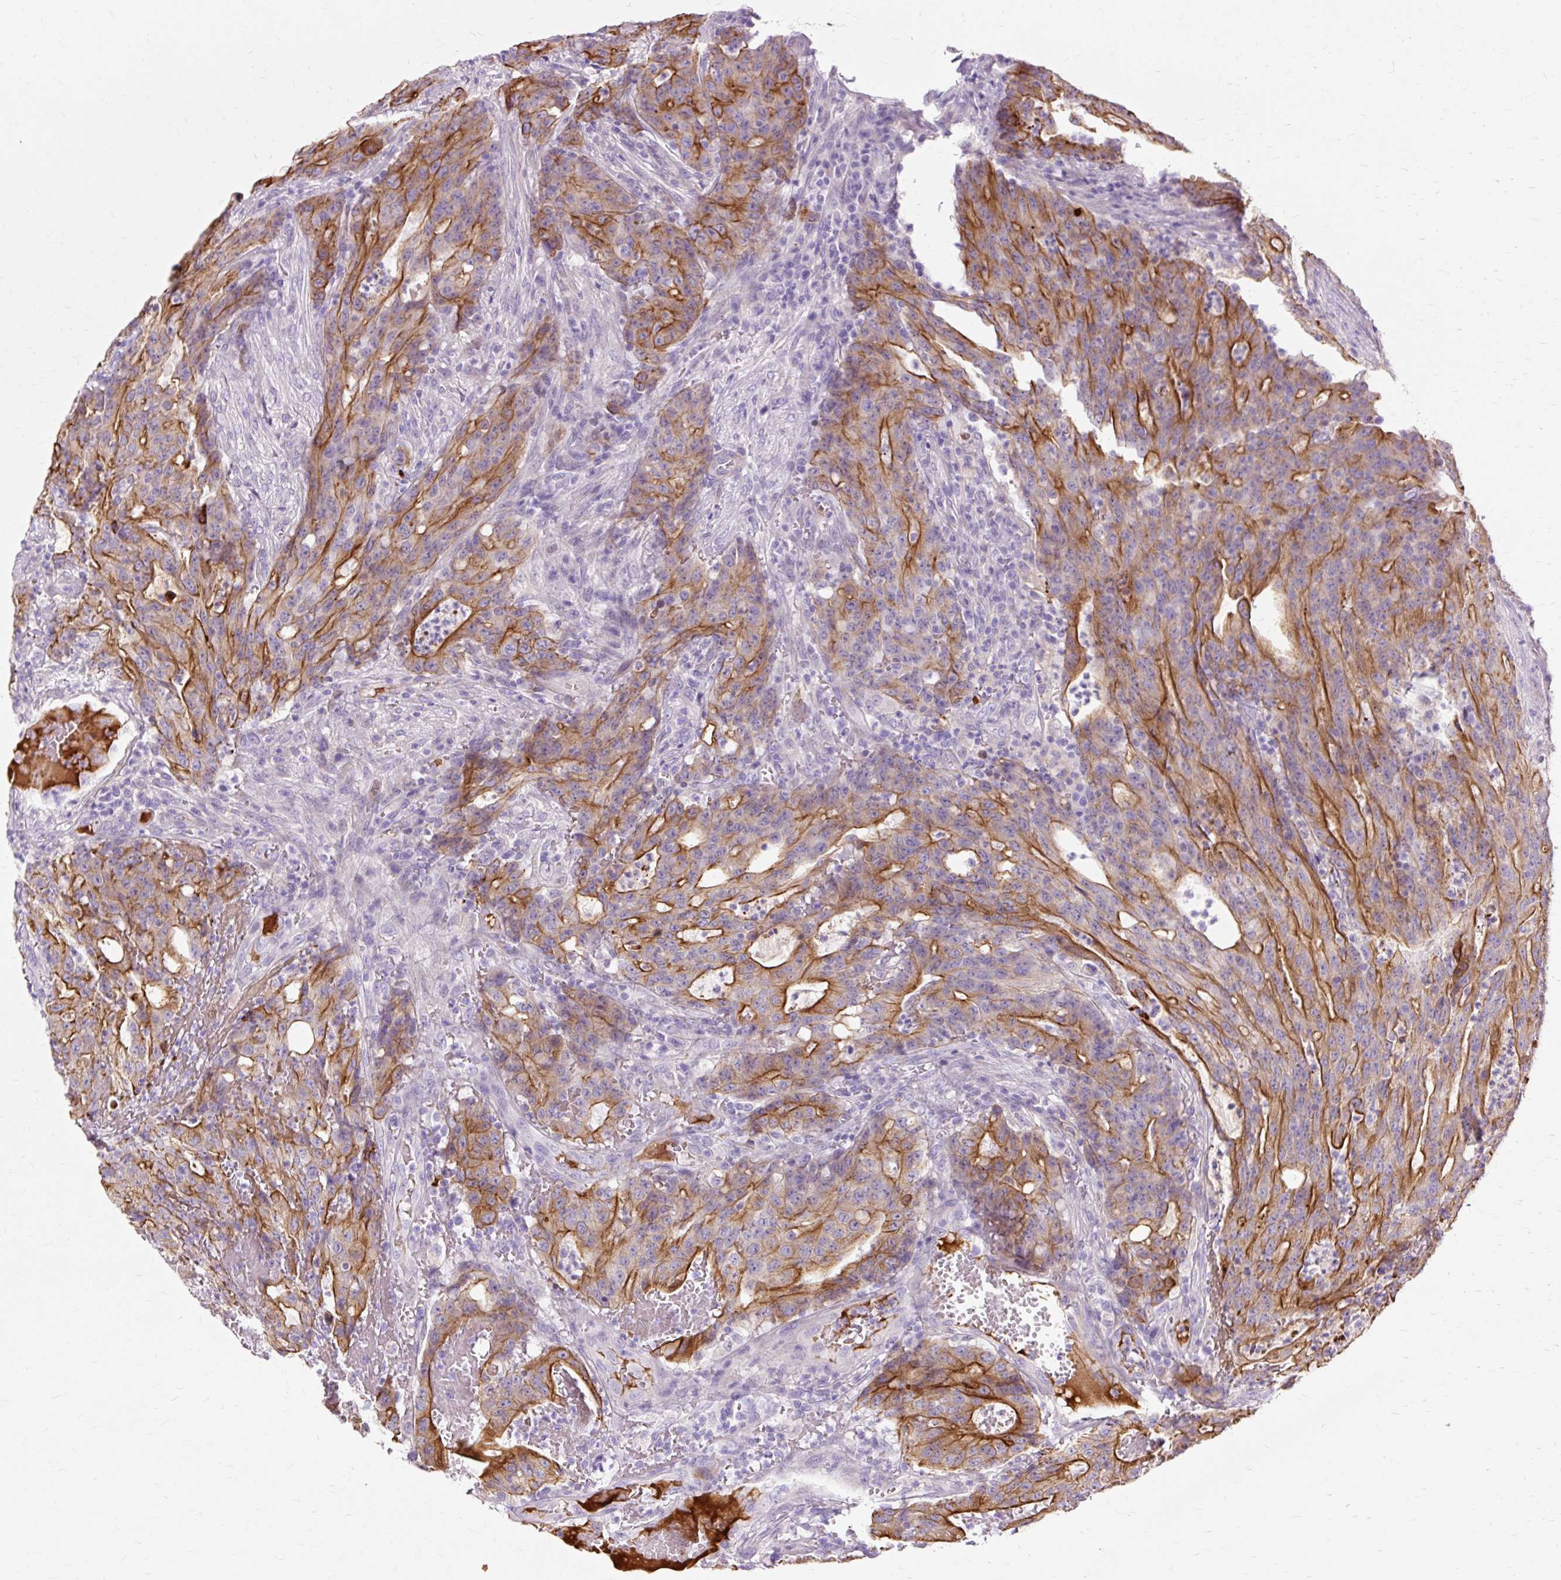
{"staining": {"intensity": "strong", "quantity": "25%-75%", "location": "cytoplasmic/membranous"}, "tissue": "colorectal cancer", "cell_type": "Tumor cells", "image_type": "cancer", "snomed": [{"axis": "morphology", "description": "Adenocarcinoma, NOS"}, {"axis": "topography", "description": "Colon"}], "caption": "IHC (DAB (3,3'-diaminobenzidine)) staining of colorectal cancer demonstrates strong cytoplasmic/membranous protein expression in approximately 25%-75% of tumor cells. (IHC, brightfield microscopy, high magnification).", "gene": "DCTN4", "patient": {"sex": "male", "age": 83}}